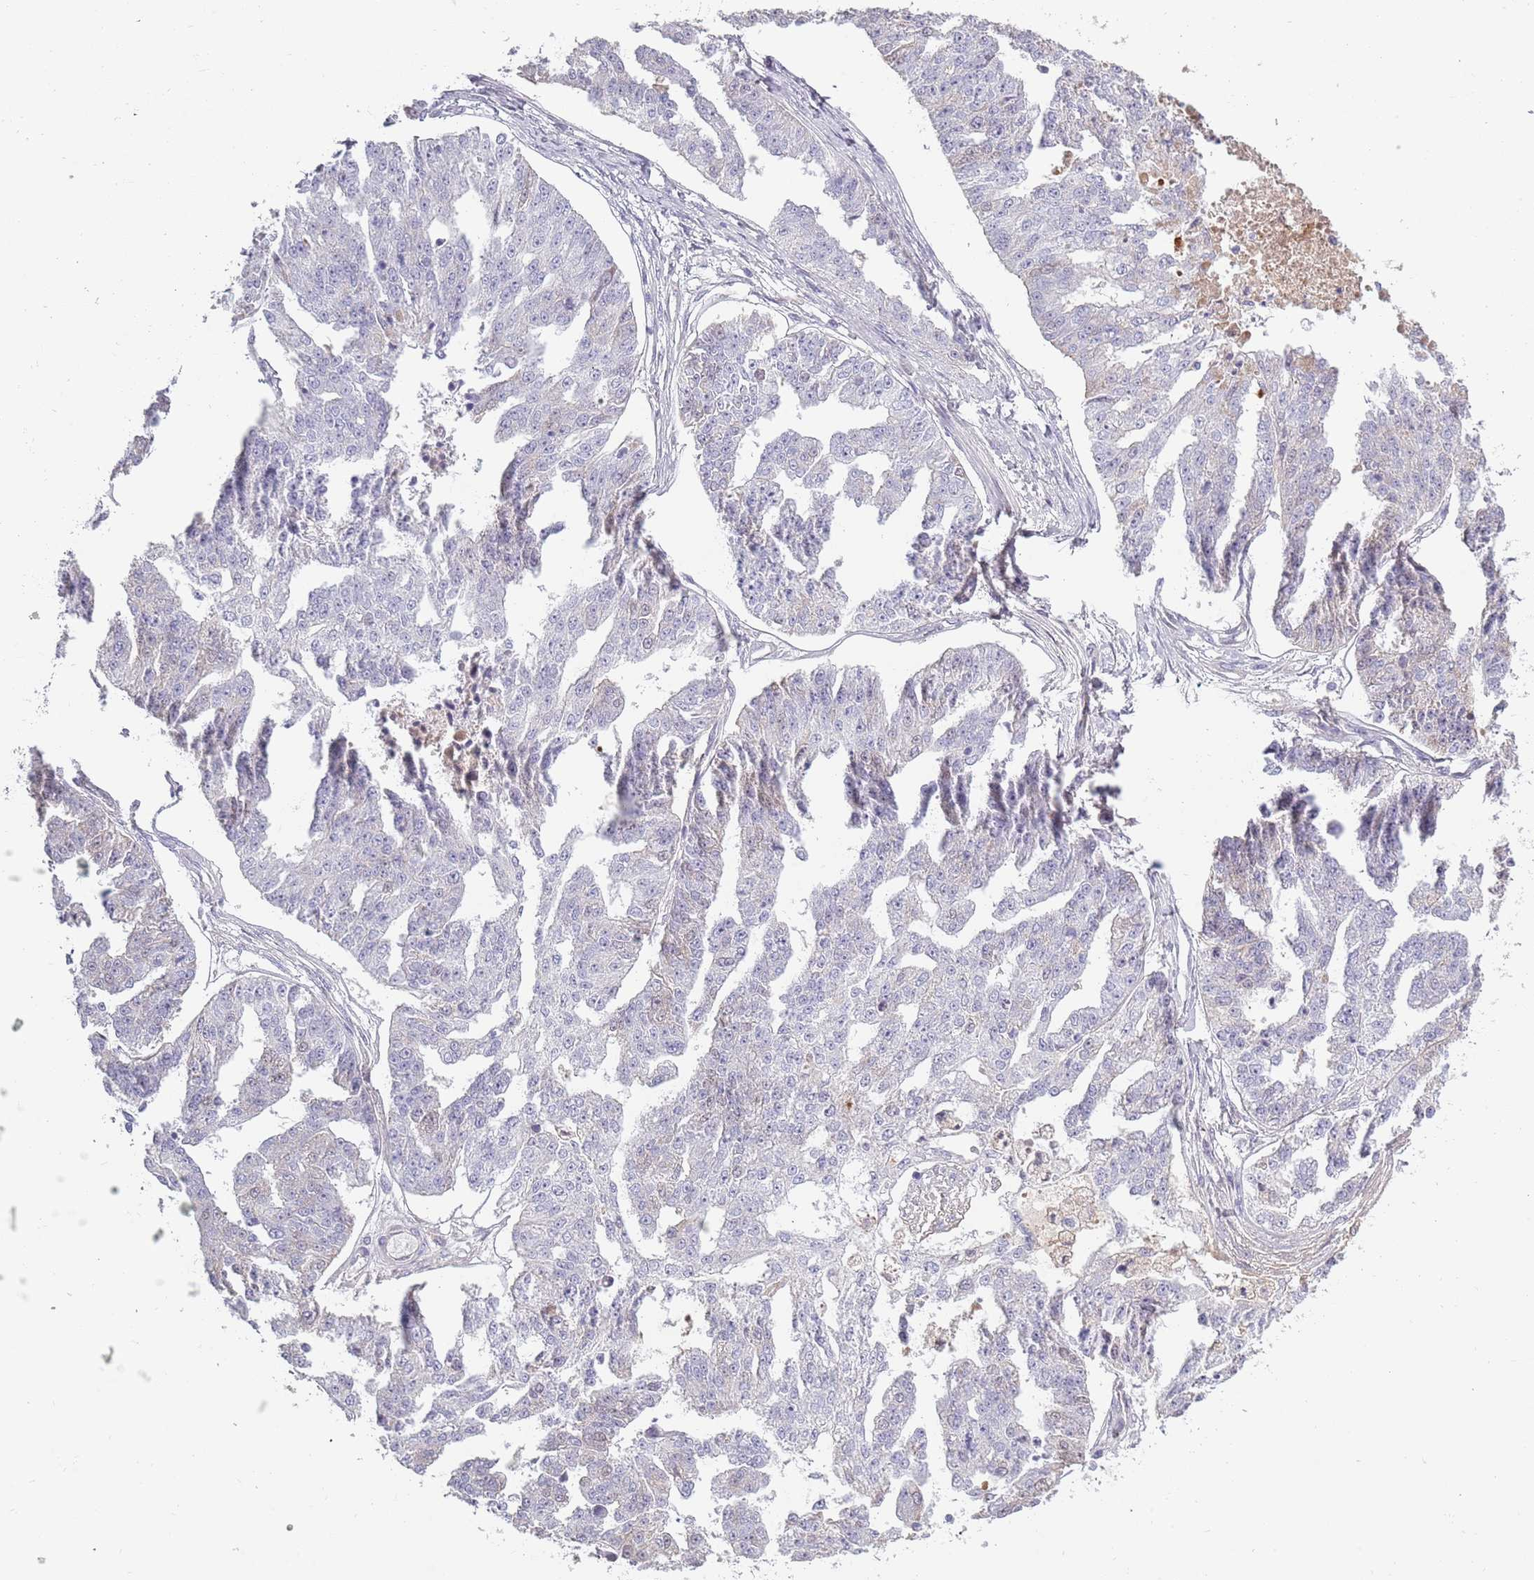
{"staining": {"intensity": "negative", "quantity": "none", "location": "none"}, "tissue": "ovarian cancer", "cell_type": "Tumor cells", "image_type": "cancer", "snomed": [{"axis": "morphology", "description": "Cystadenocarcinoma, serous, NOS"}, {"axis": "topography", "description": "Ovary"}], "caption": "Protein analysis of serous cystadenocarcinoma (ovarian) demonstrates no significant positivity in tumor cells.", "gene": "TNFRSF6B", "patient": {"sex": "female", "age": 58}}